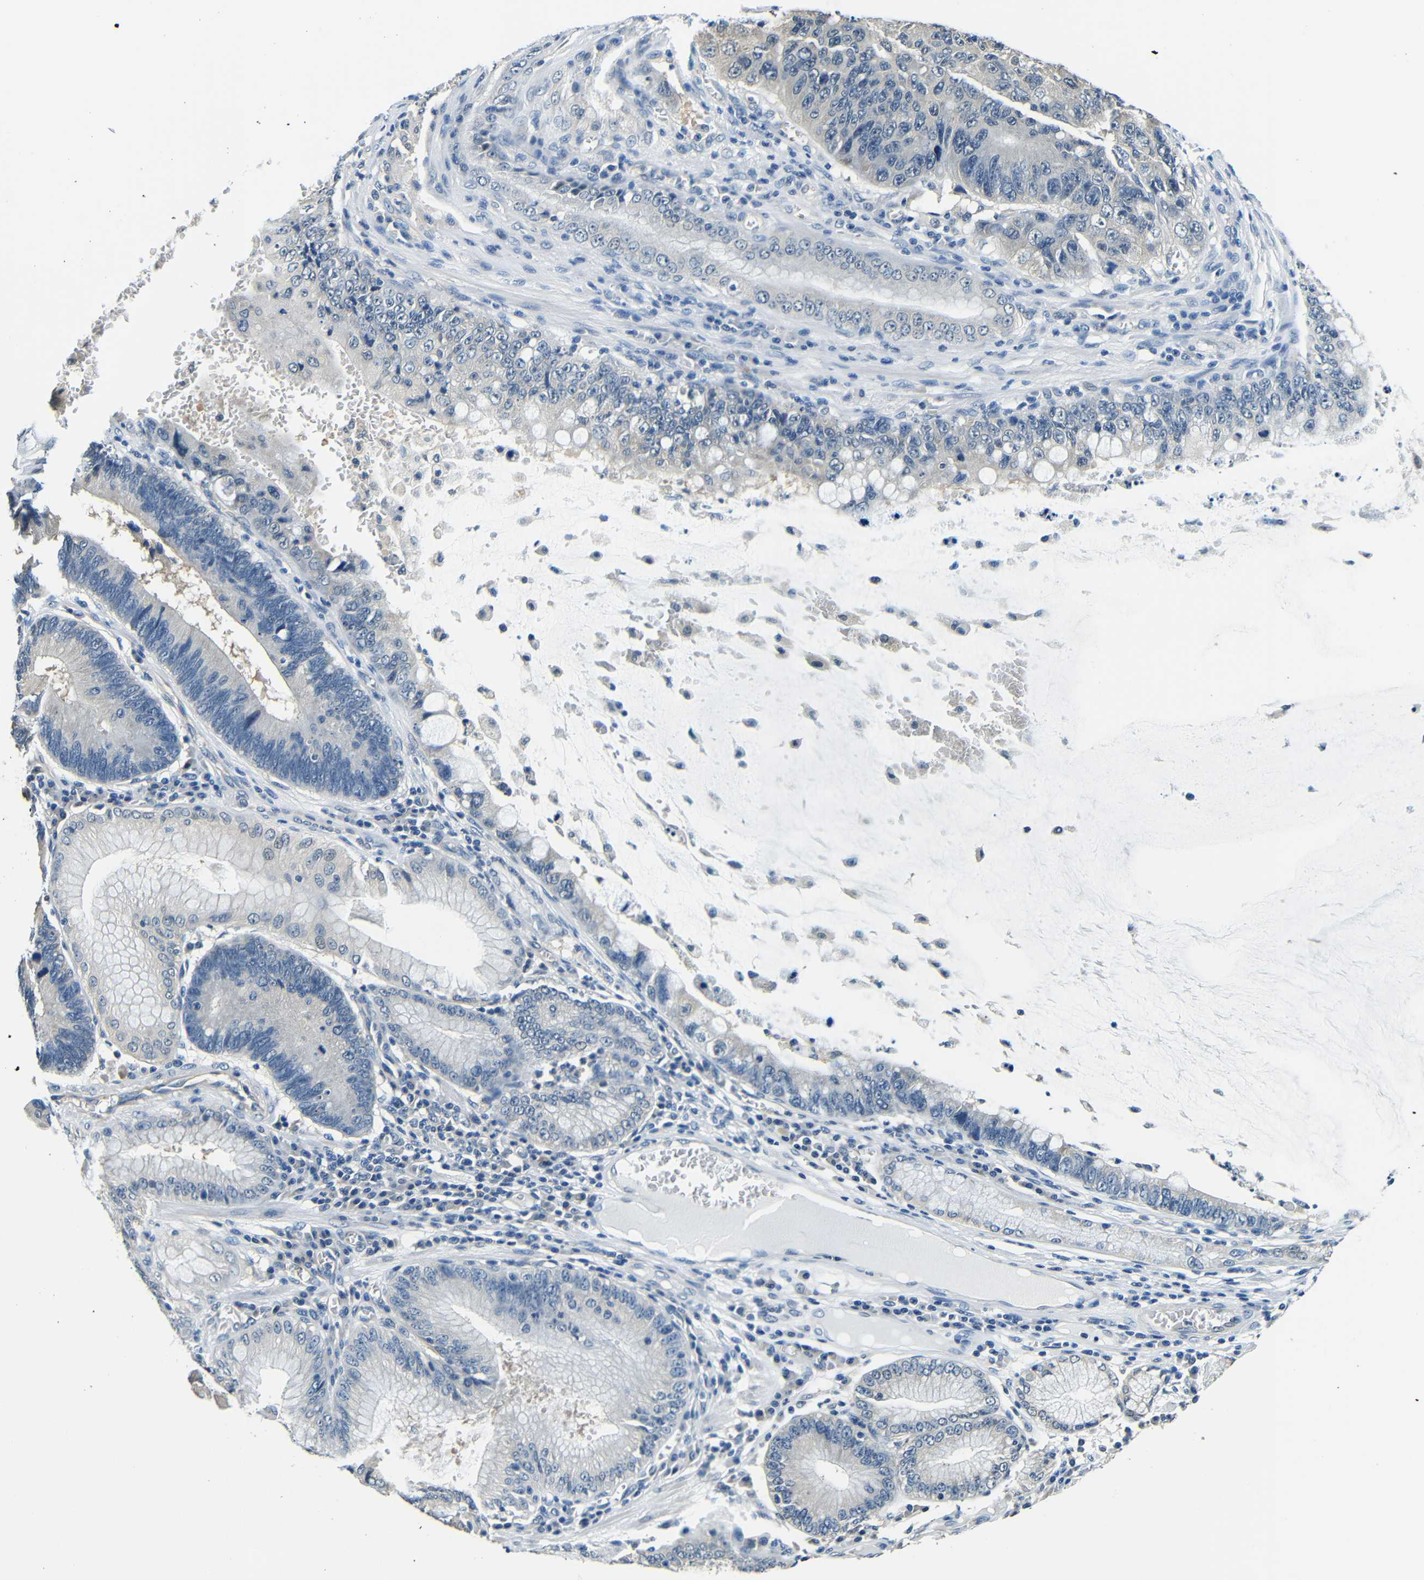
{"staining": {"intensity": "weak", "quantity": "<25%", "location": "cytoplasmic/membranous"}, "tissue": "stomach cancer", "cell_type": "Tumor cells", "image_type": "cancer", "snomed": [{"axis": "morphology", "description": "Adenocarcinoma, NOS"}, {"axis": "topography", "description": "Stomach"}], "caption": "Immunohistochemistry (IHC) photomicrograph of neoplastic tissue: stomach cancer stained with DAB (3,3'-diaminobenzidine) reveals no significant protein expression in tumor cells.", "gene": "ADAP1", "patient": {"sex": "male", "age": 59}}